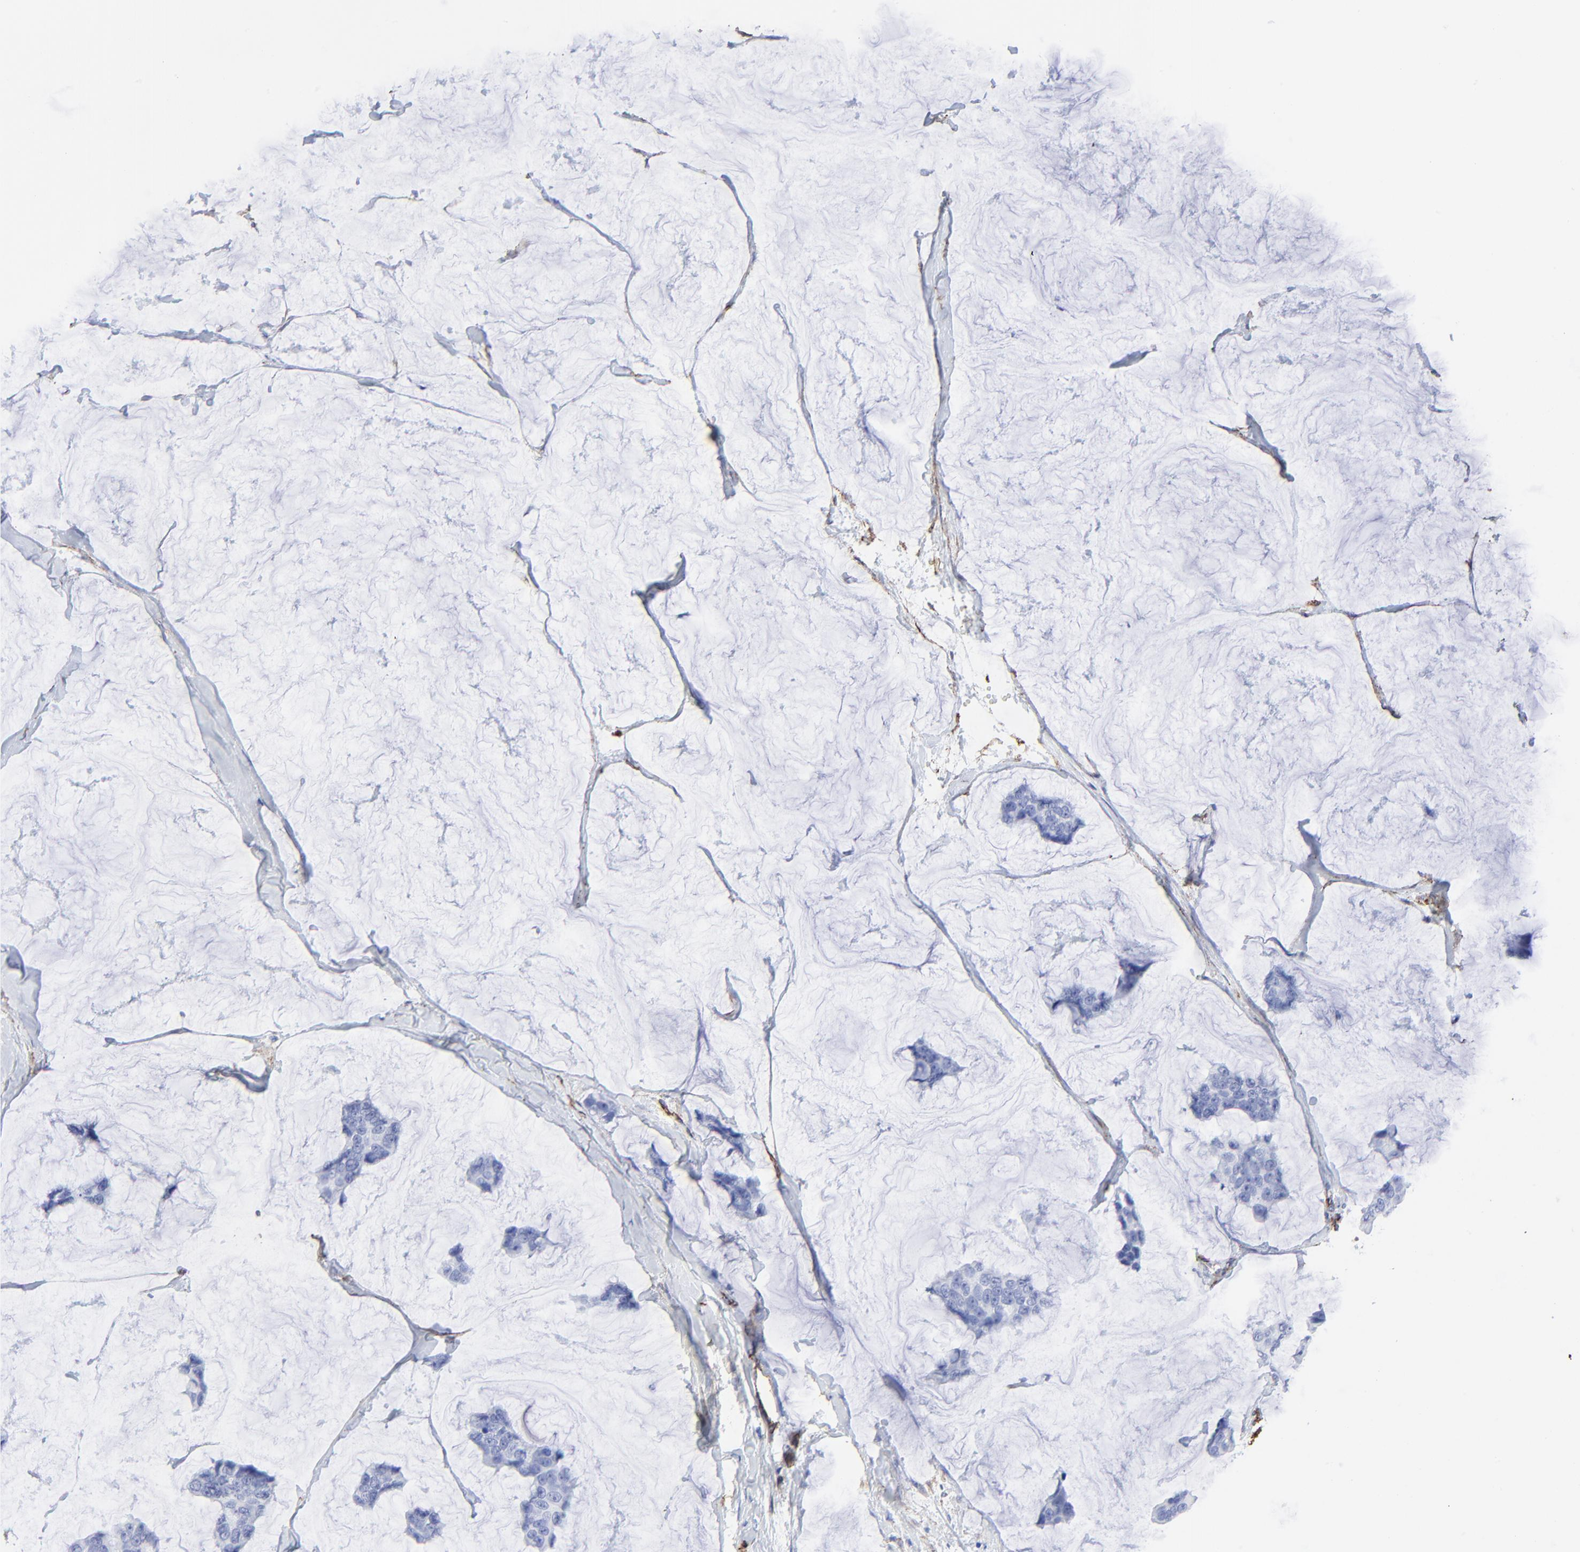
{"staining": {"intensity": "negative", "quantity": "none", "location": "none"}, "tissue": "breast cancer", "cell_type": "Tumor cells", "image_type": "cancer", "snomed": [{"axis": "morphology", "description": "Normal tissue, NOS"}, {"axis": "morphology", "description": "Duct carcinoma"}, {"axis": "topography", "description": "Breast"}], "caption": "Human breast infiltrating ductal carcinoma stained for a protein using IHC displays no expression in tumor cells.", "gene": "CAV1", "patient": {"sex": "female", "age": 50}}